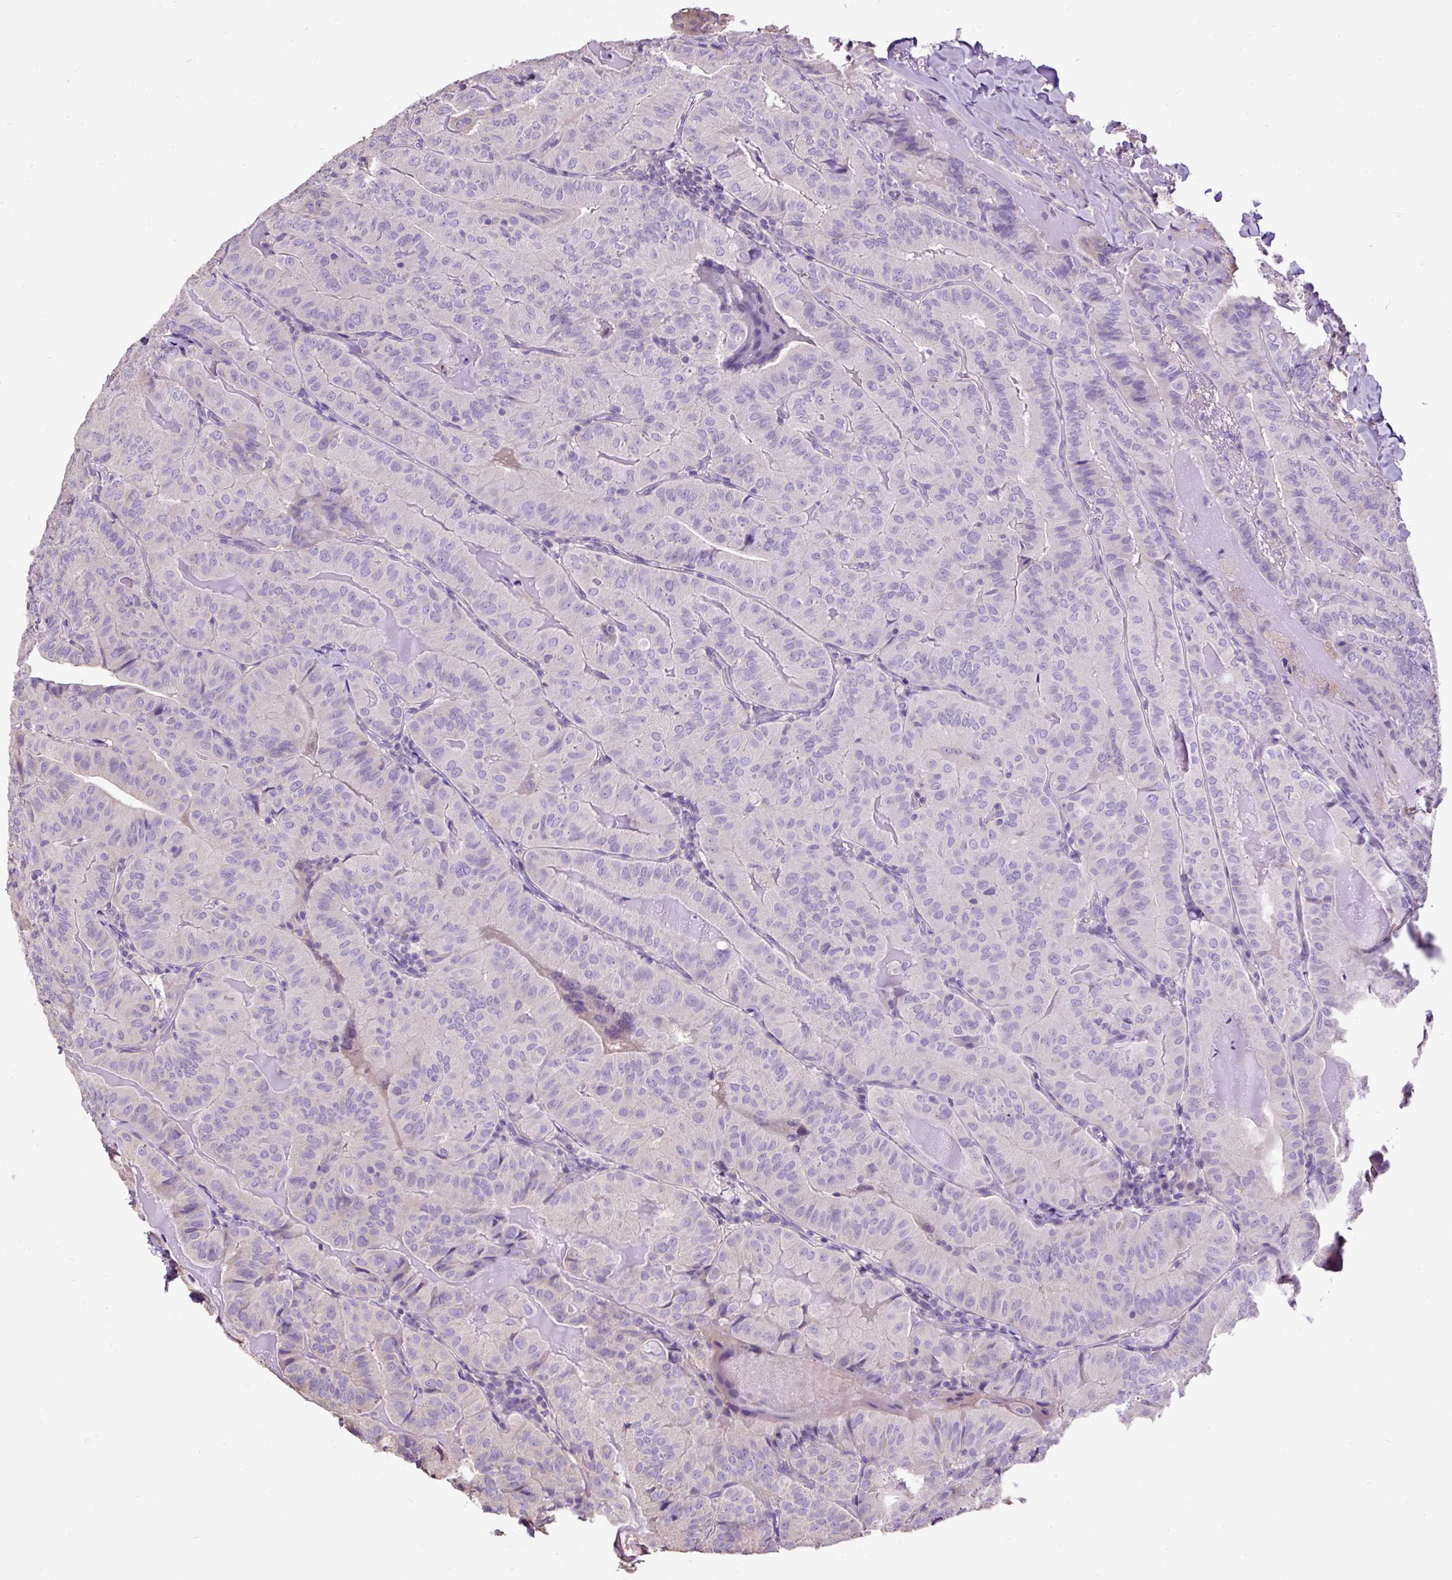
{"staining": {"intensity": "negative", "quantity": "none", "location": "none"}, "tissue": "thyroid cancer", "cell_type": "Tumor cells", "image_type": "cancer", "snomed": [{"axis": "morphology", "description": "Papillary adenocarcinoma, NOS"}, {"axis": "topography", "description": "Thyroid gland"}], "caption": "Micrograph shows no significant protein expression in tumor cells of thyroid papillary adenocarcinoma. The staining is performed using DAB (3,3'-diaminobenzidine) brown chromogen with nuclei counter-stained in using hematoxylin.", "gene": "PDIA2", "patient": {"sex": "female", "age": 68}}